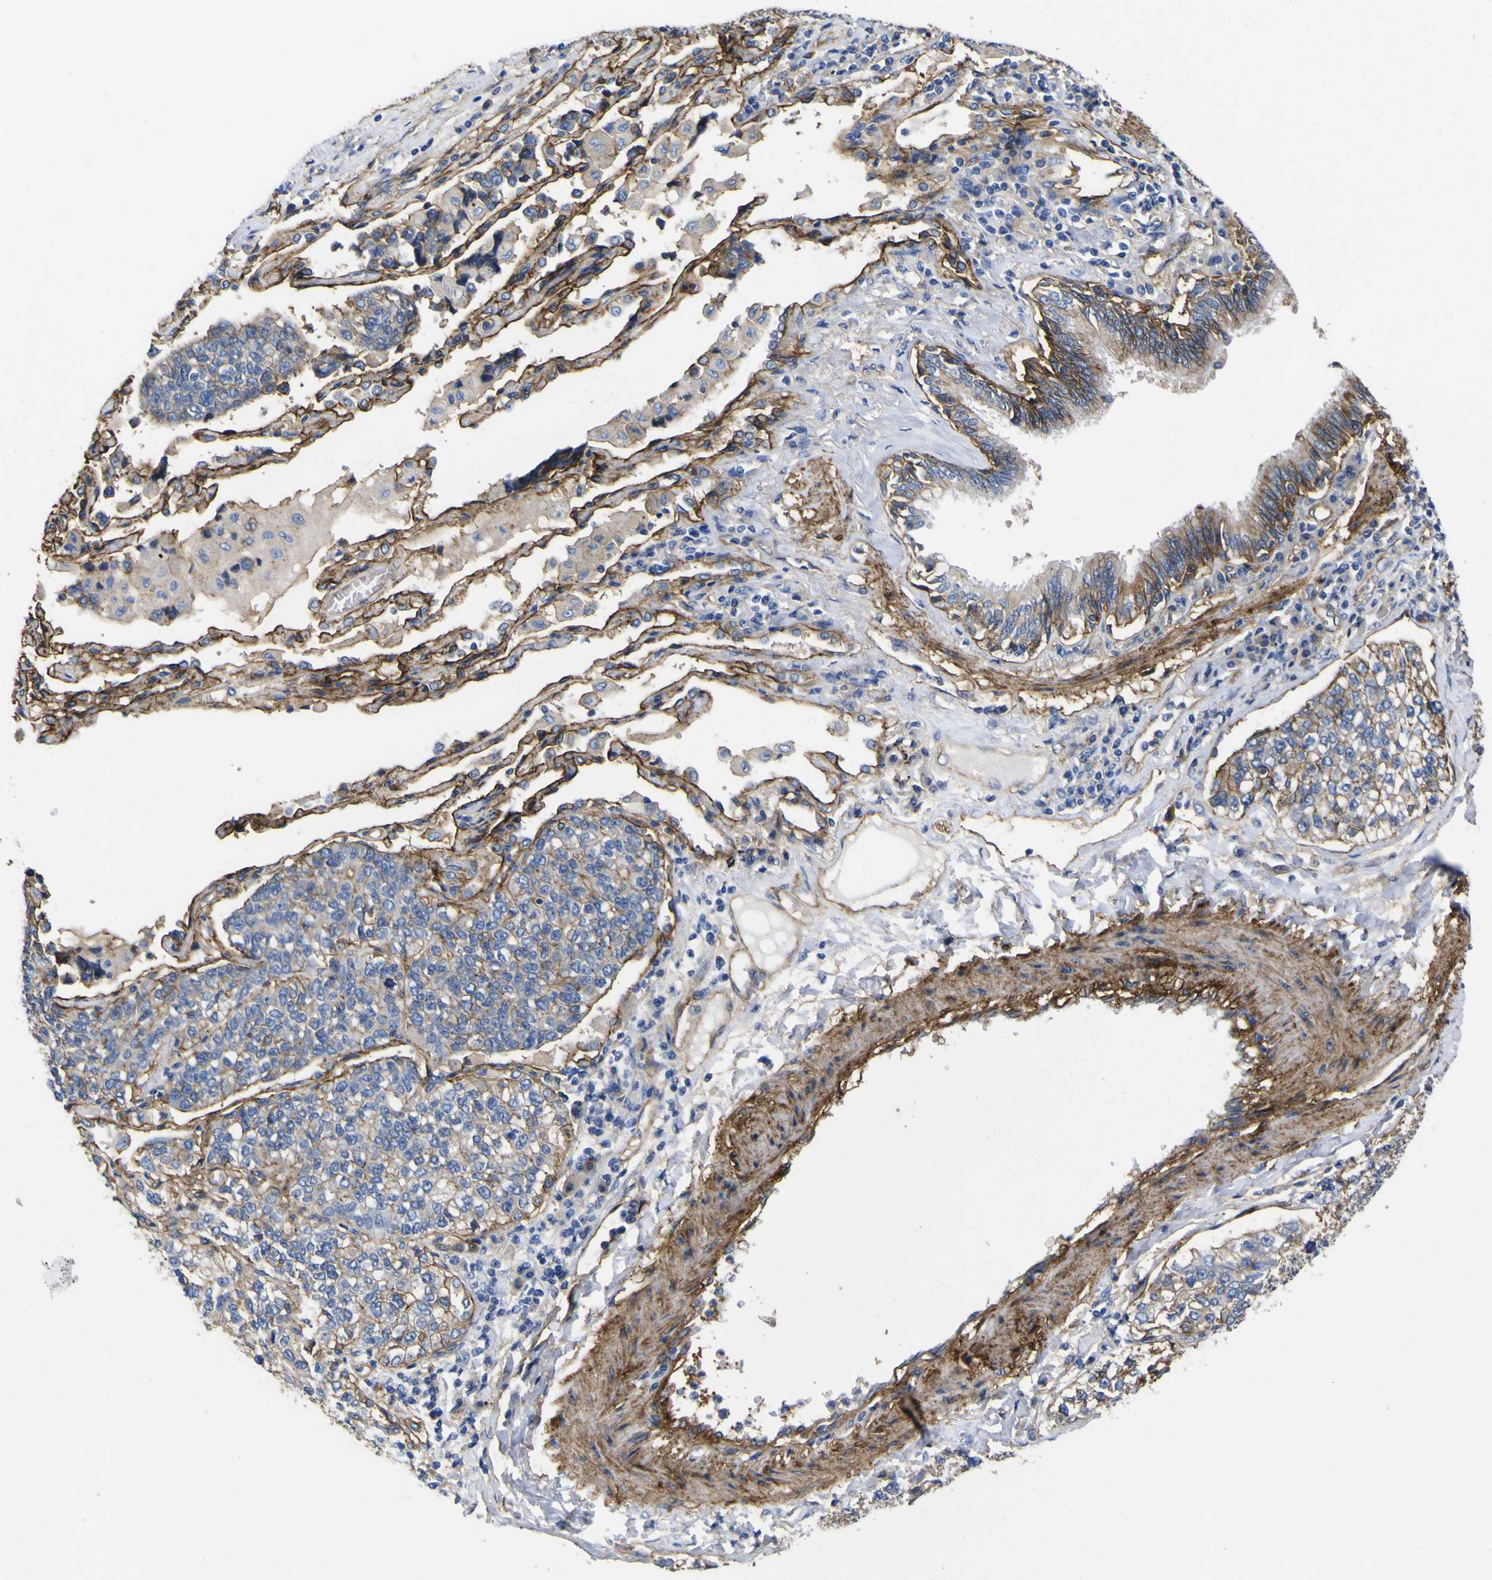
{"staining": {"intensity": "moderate", "quantity": "25%-75%", "location": "cytoplasmic/membranous"}, "tissue": "lung cancer", "cell_type": "Tumor cells", "image_type": "cancer", "snomed": [{"axis": "morphology", "description": "Adenocarcinoma, NOS"}, {"axis": "topography", "description": "Lung"}], "caption": "Protein staining shows moderate cytoplasmic/membranous staining in about 25%-75% of tumor cells in lung cancer.", "gene": "CD151", "patient": {"sex": "male", "age": 49}}